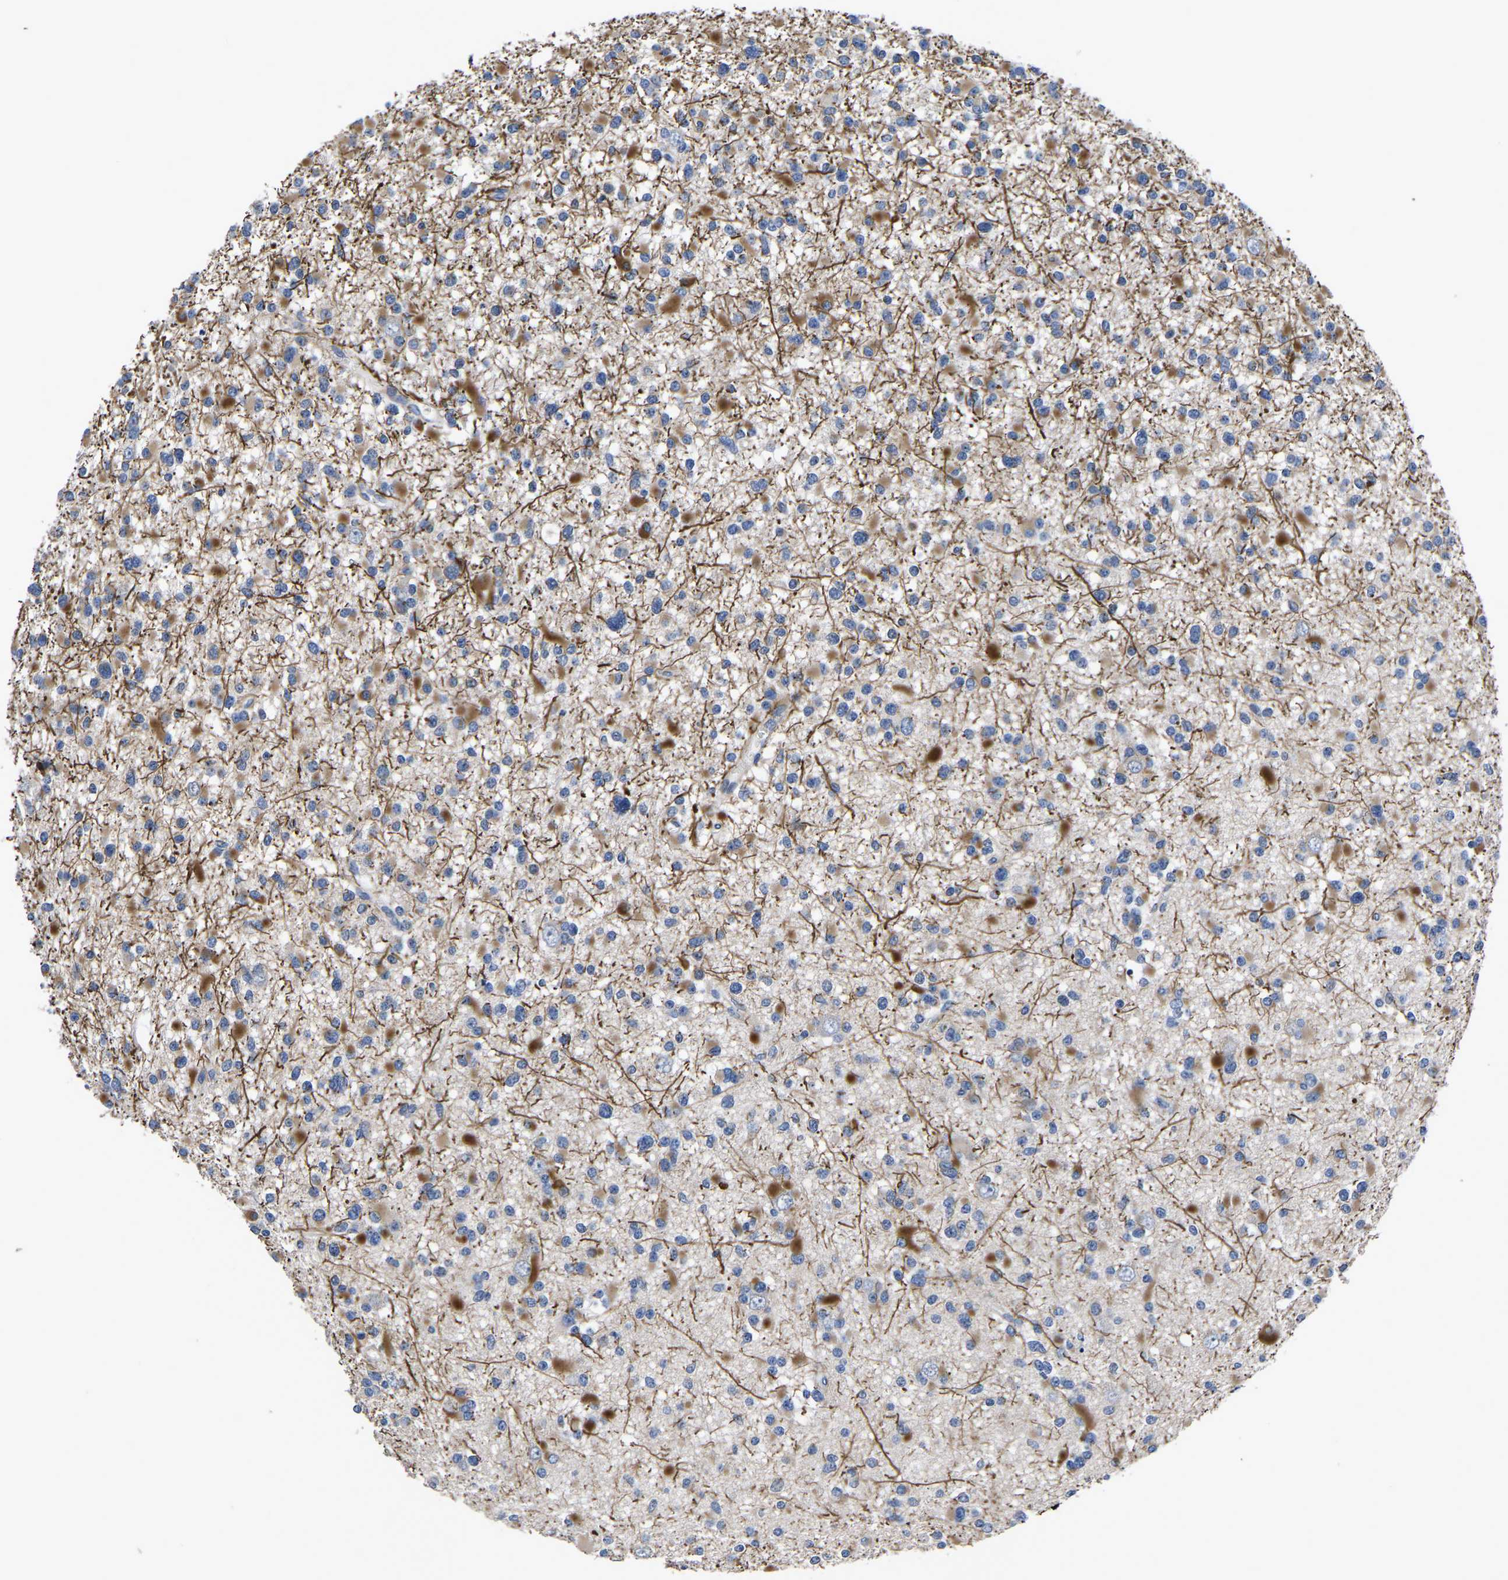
{"staining": {"intensity": "moderate", "quantity": "25%-75%", "location": "cytoplasmic/membranous"}, "tissue": "glioma", "cell_type": "Tumor cells", "image_type": "cancer", "snomed": [{"axis": "morphology", "description": "Glioma, malignant, Low grade"}, {"axis": "topography", "description": "Brain"}], "caption": "This is an image of immunohistochemistry (IHC) staining of low-grade glioma (malignant), which shows moderate positivity in the cytoplasmic/membranous of tumor cells.", "gene": "PDLIM7", "patient": {"sex": "female", "age": 22}}